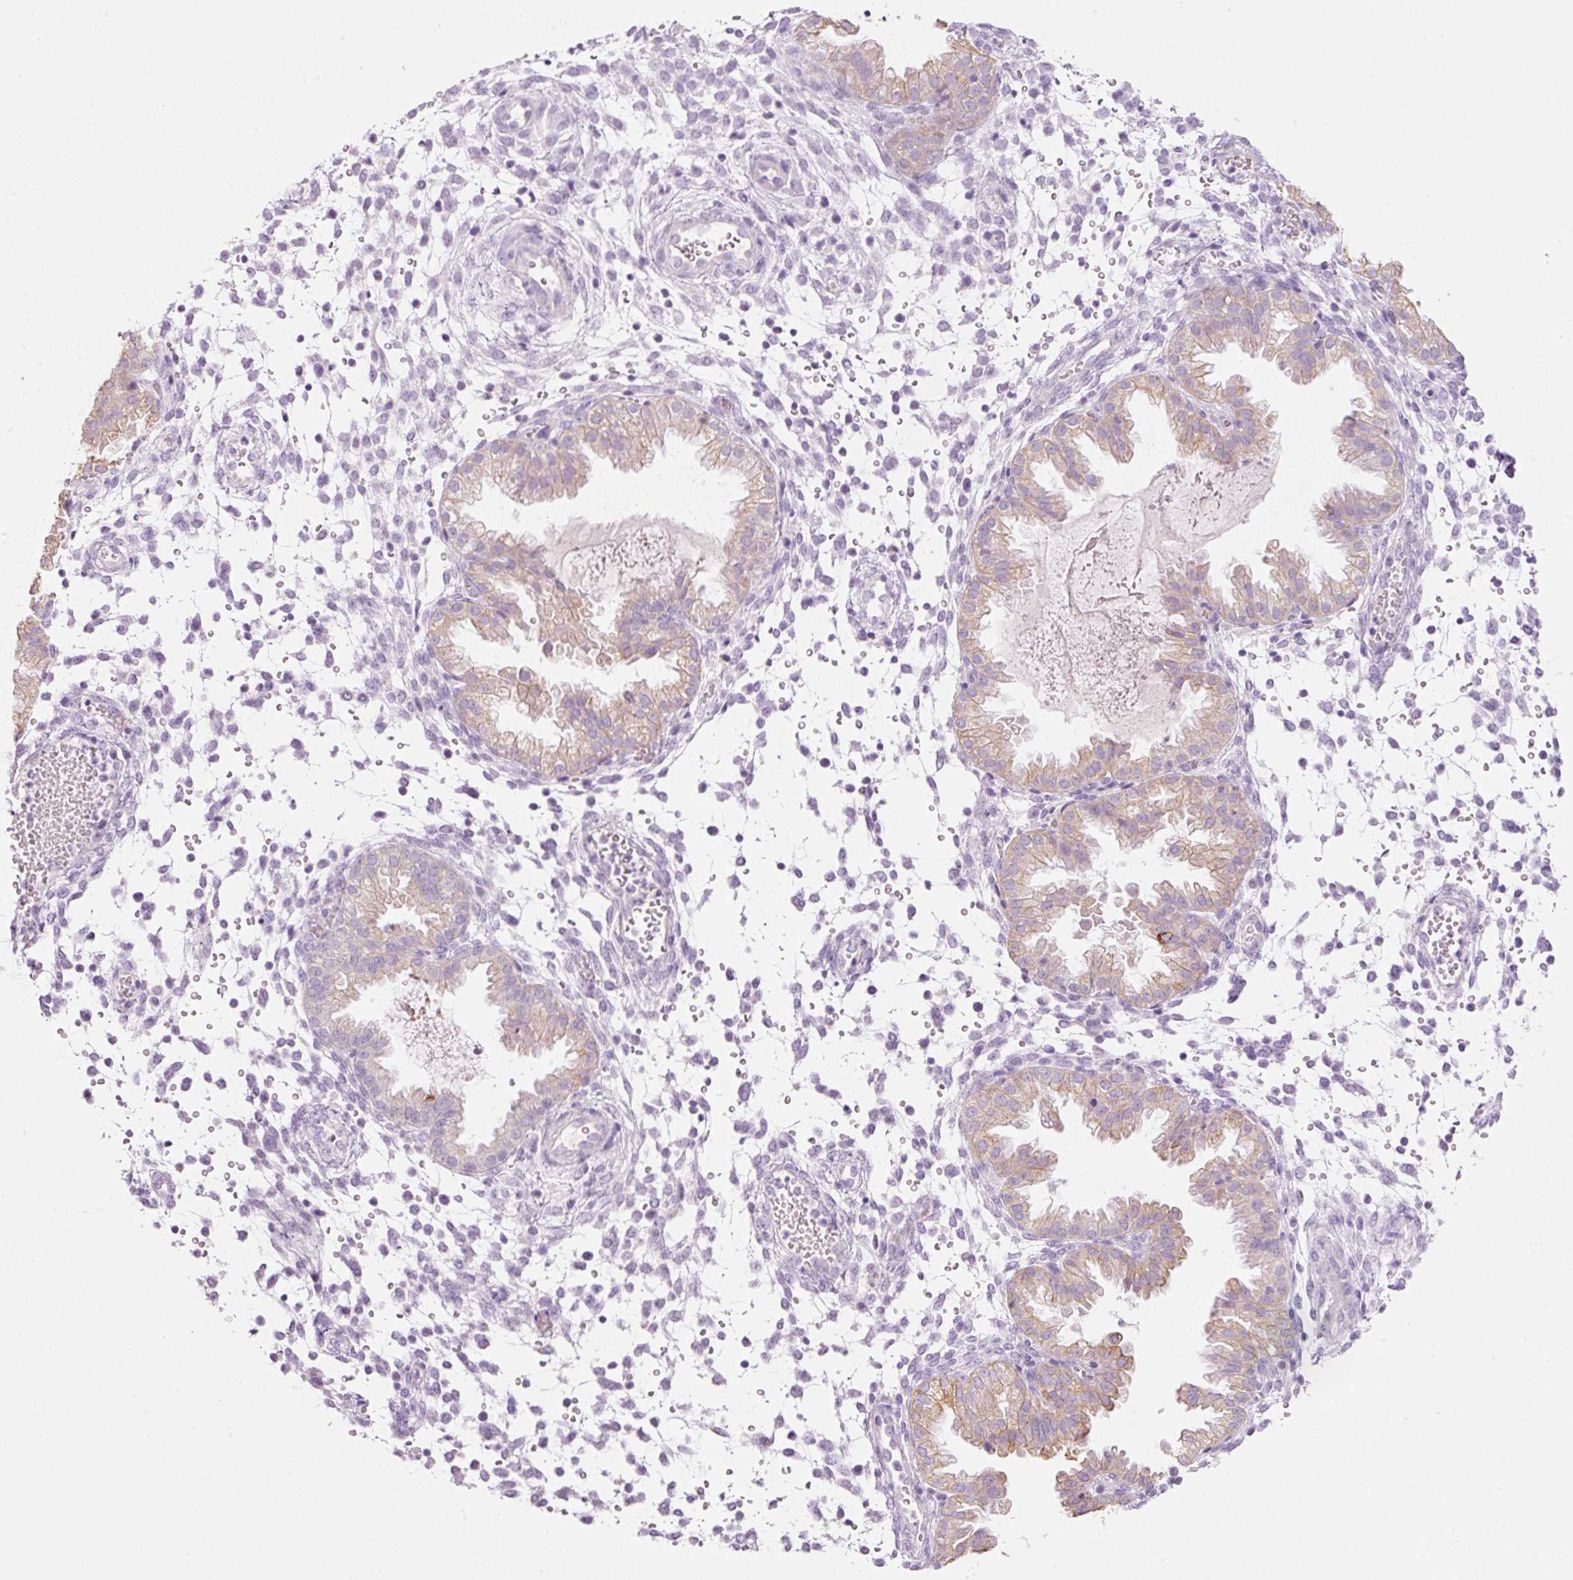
{"staining": {"intensity": "negative", "quantity": "none", "location": "none"}, "tissue": "endometrium", "cell_type": "Cells in endometrial stroma", "image_type": "normal", "snomed": [{"axis": "morphology", "description": "Normal tissue, NOS"}, {"axis": "topography", "description": "Endometrium"}], "caption": "Human endometrium stained for a protein using immunohistochemistry shows no expression in cells in endometrial stroma.", "gene": "CARD16", "patient": {"sex": "female", "age": 33}}